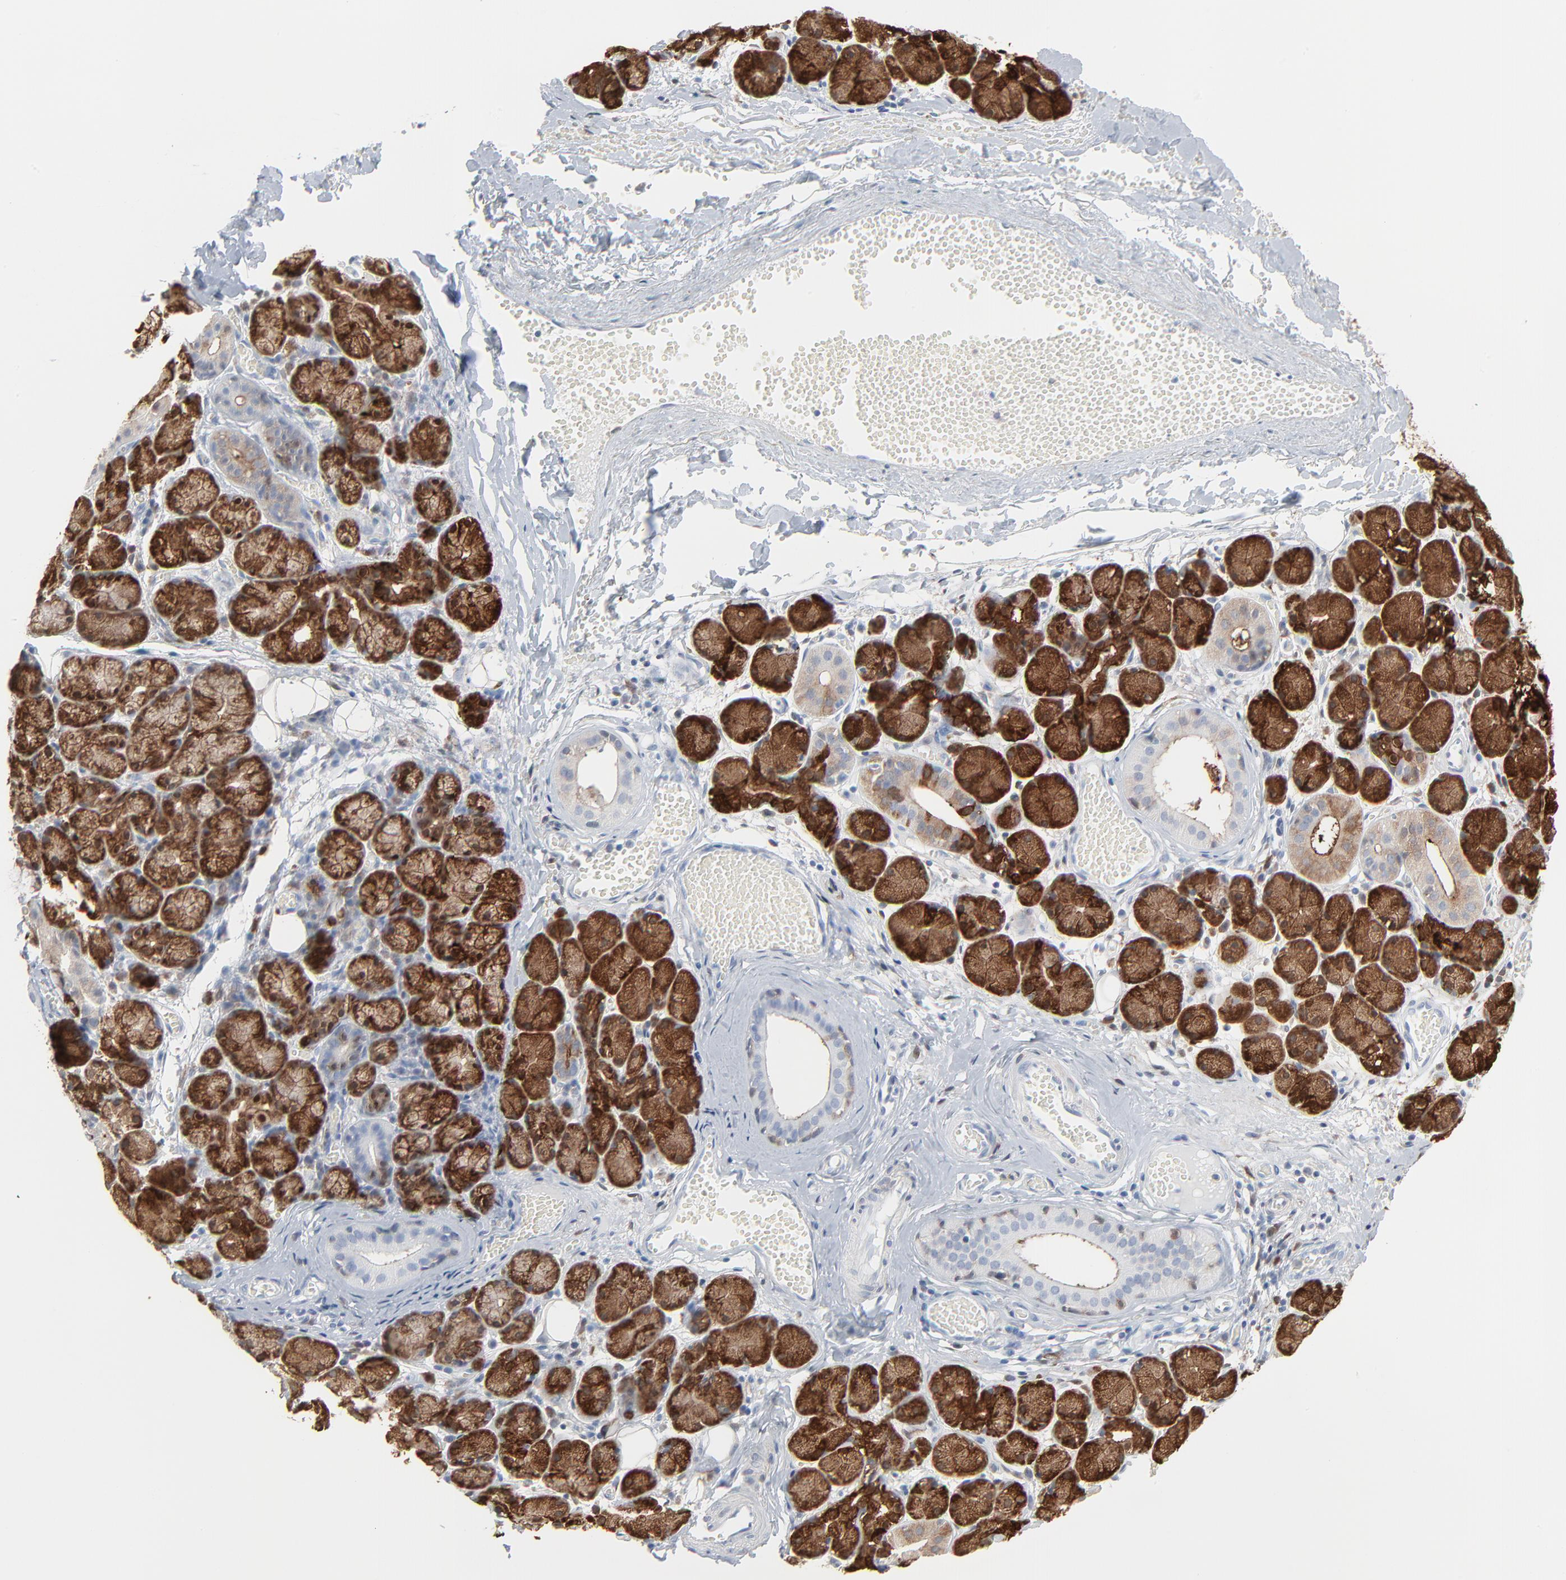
{"staining": {"intensity": "strong", "quantity": ">75%", "location": "cytoplasmic/membranous"}, "tissue": "salivary gland", "cell_type": "Glandular cells", "image_type": "normal", "snomed": [{"axis": "morphology", "description": "Normal tissue, NOS"}, {"axis": "topography", "description": "Salivary gland"}], "caption": "A brown stain shows strong cytoplasmic/membranous positivity of a protein in glandular cells of benign salivary gland. The protein is shown in brown color, while the nuclei are stained blue.", "gene": "PHGDH", "patient": {"sex": "female", "age": 24}}